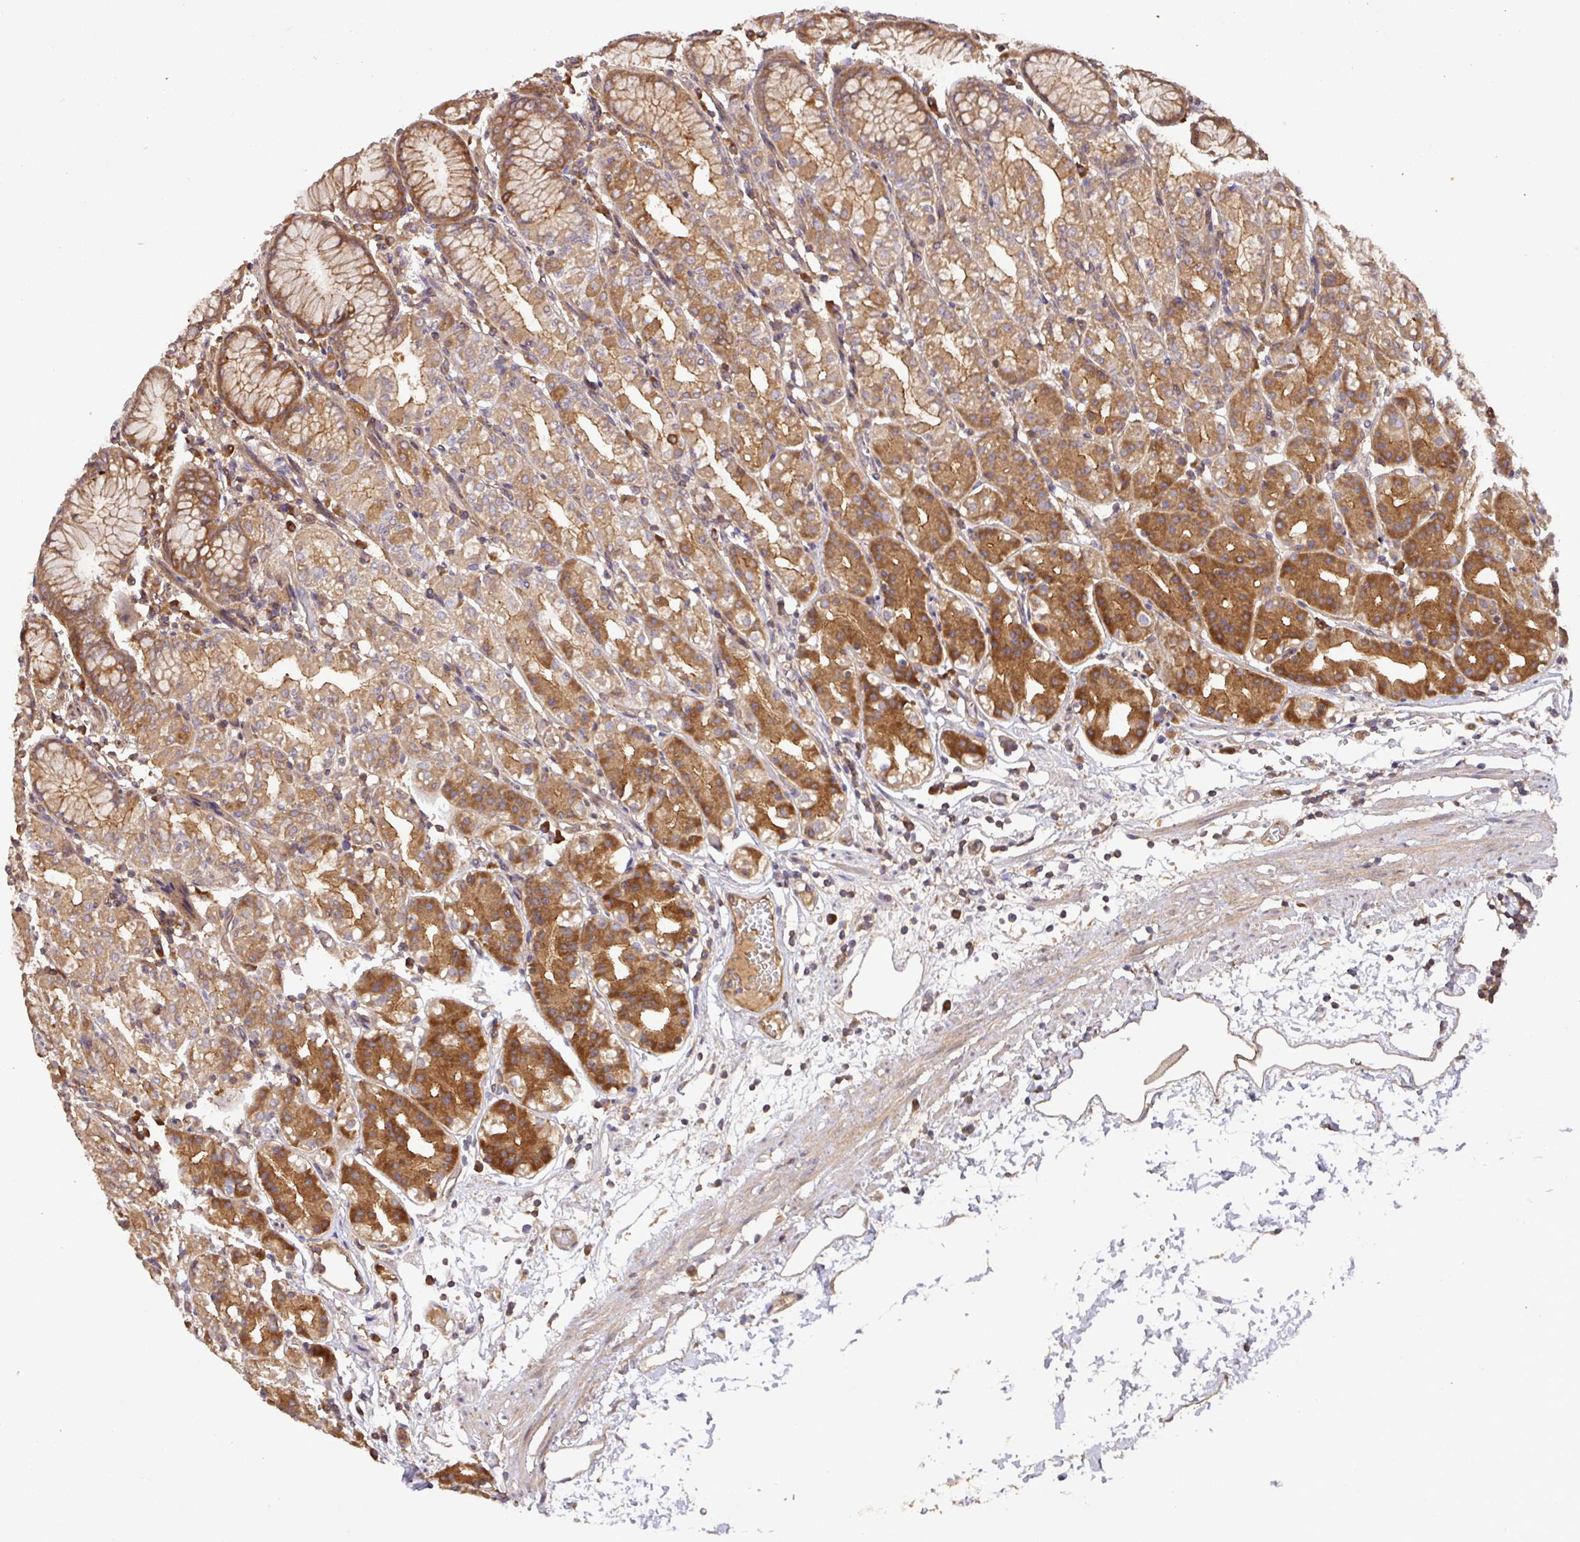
{"staining": {"intensity": "strong", "quantity": ">75%", "location": "cytoplasmic/membranous"}, "tissue": "stomach", "cell_type": "Glandular cells", "image_type": "normal", "snomed": [{"axis": "morphology", "description": "Normal tissue, NOS"}, {"axis": "topography", "description": "Stomach"}], "caption": "Immunohistochemical staining of benign human stomach displays high levels of strong cytoplasmic/membranous positivity in about >75% of glandular cells. The staining was performed using DAB to visualize the protein expression in brown, while the nuclei were stained in blue with hematoxylin (Magnification: 20x).", "gene": "GSPT1", "patient": {"sex": "female", "age": 57}}